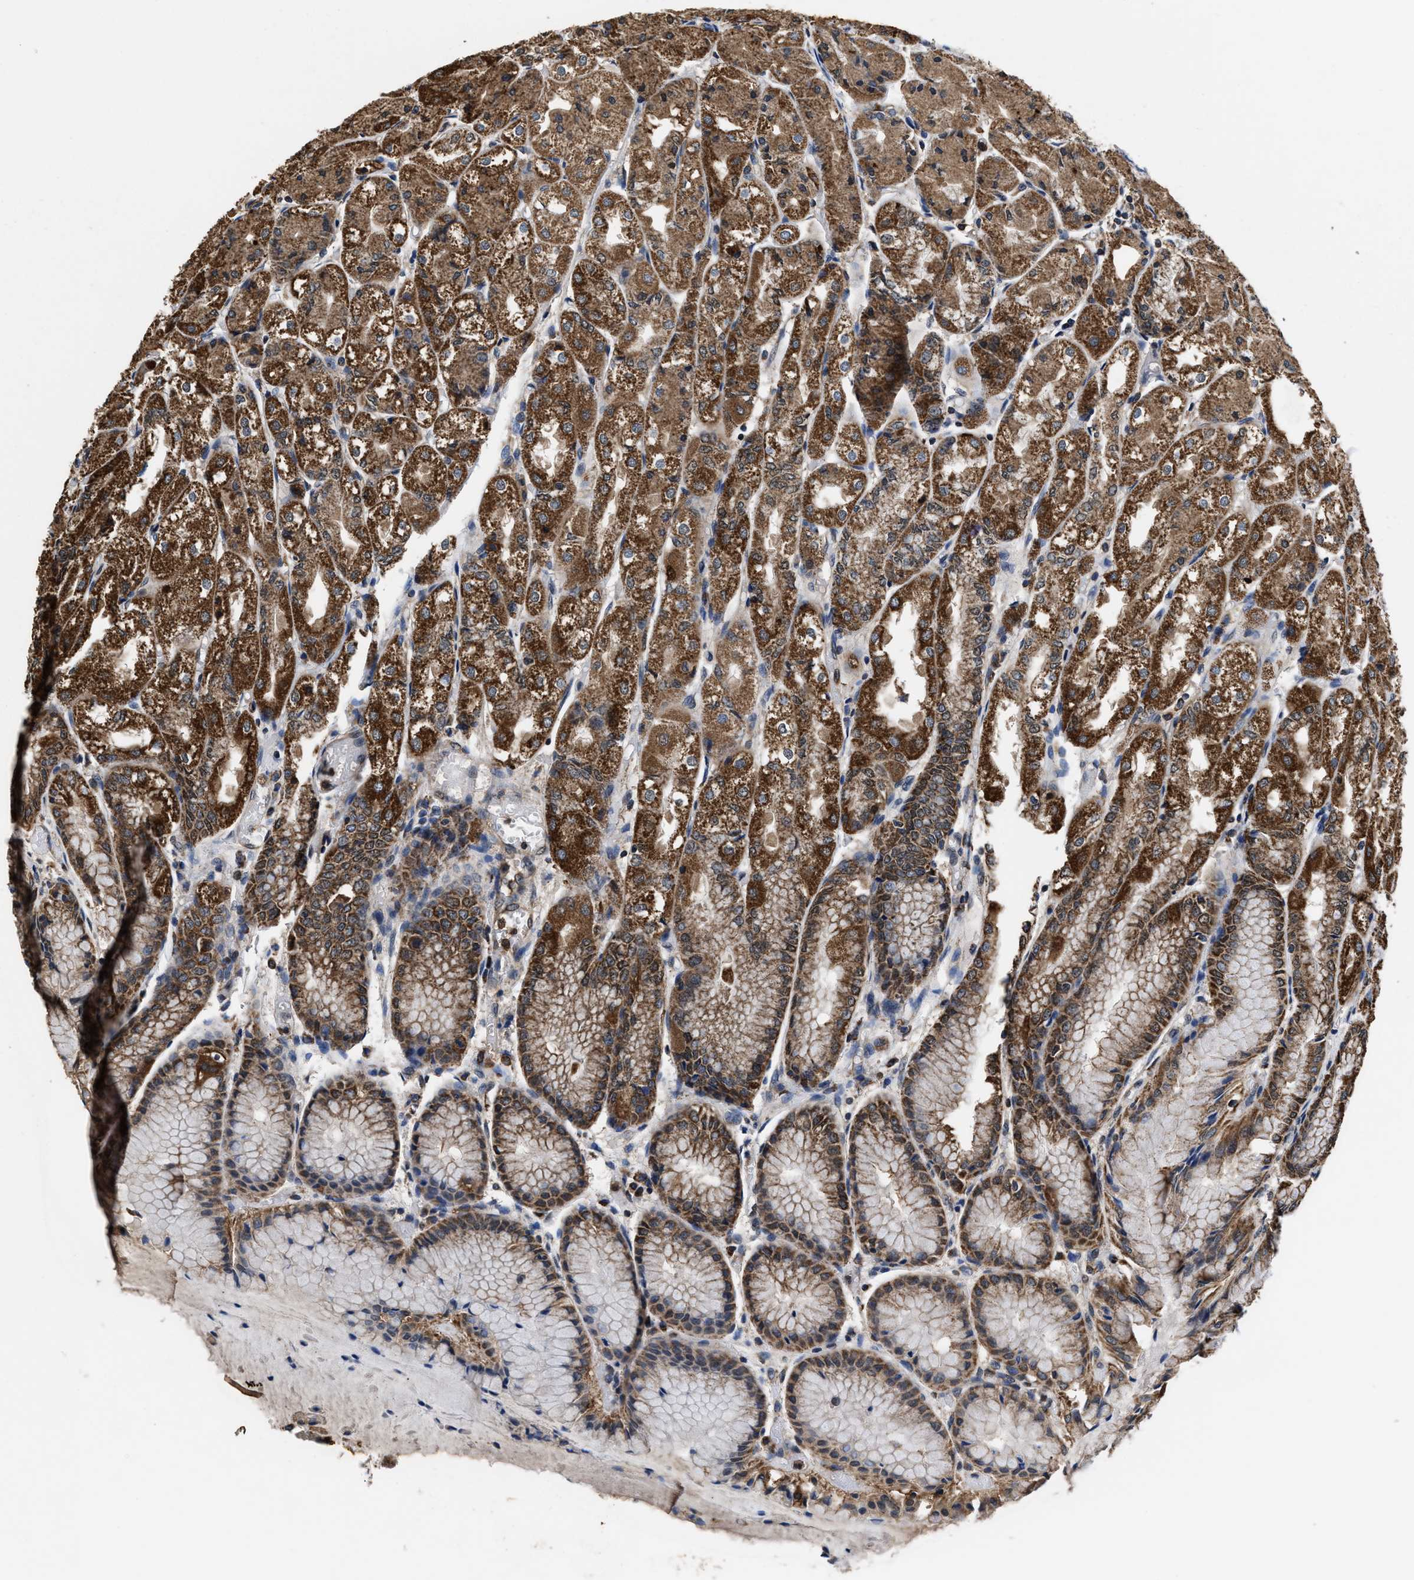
{"staining": {"intensity": "moderate", "quantity": ">75%", "location": "cytoplasmic/membranous"}, "tissue": "stomach", "cell_type": "Glandular cells", "image_type": "normal", "snomed": [{"axis": "morphology", "description": "Normal tissue, NOS"}, {"axis": "topography", "description": "Stomach, upper"}], "caption": "Normal stomach was stained to show a protein in brown. There is medium levels of moderate cytoplasmic/membranous staining in approximately >75% of glandular cells. (DAB (3,3'-diaminobenzidine) IHC with brightfield microscopy, high magnification).", "gene": "ACLY", "patient": {"sex": "male", "age": 72}}